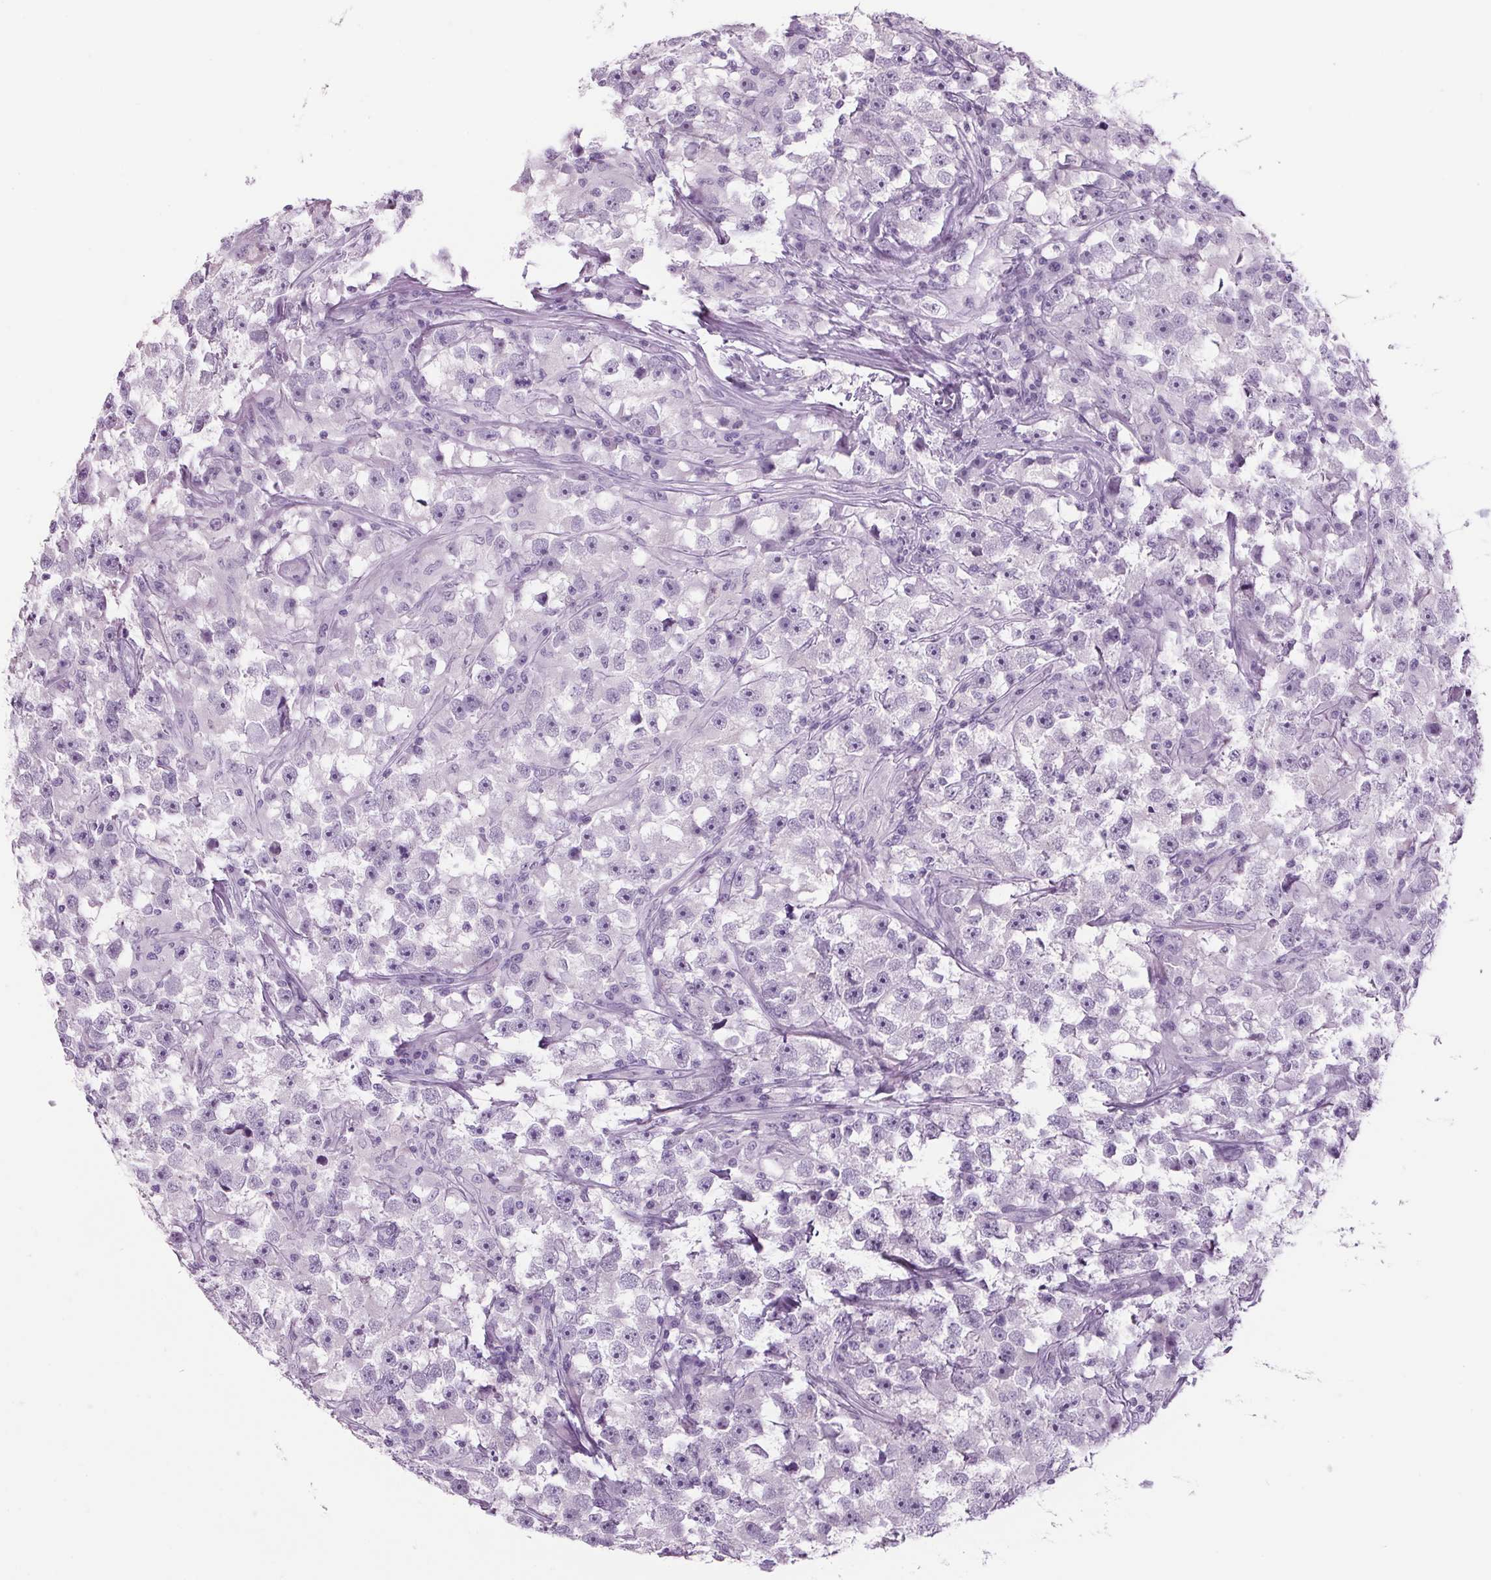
{"staining": {"intensity": "negative", "quantity": "none", "location": "none"}, "tissue": "testis cancer", "cell_type": "Tumor cells", "image_type": "cancer", "snomed": [{"axis": "morphology", "description": "Seminoma, NOS"}, {"axis": "topography", "description": "Testis"}], "caption": "IHC image of neoplastic tissue: human testis cancer (seminoma) stained with DAB displays no significant protein positivity in tumor cells.", "gene": "PPP1R1A", "patient": {"sex": "male", "age": 33}}